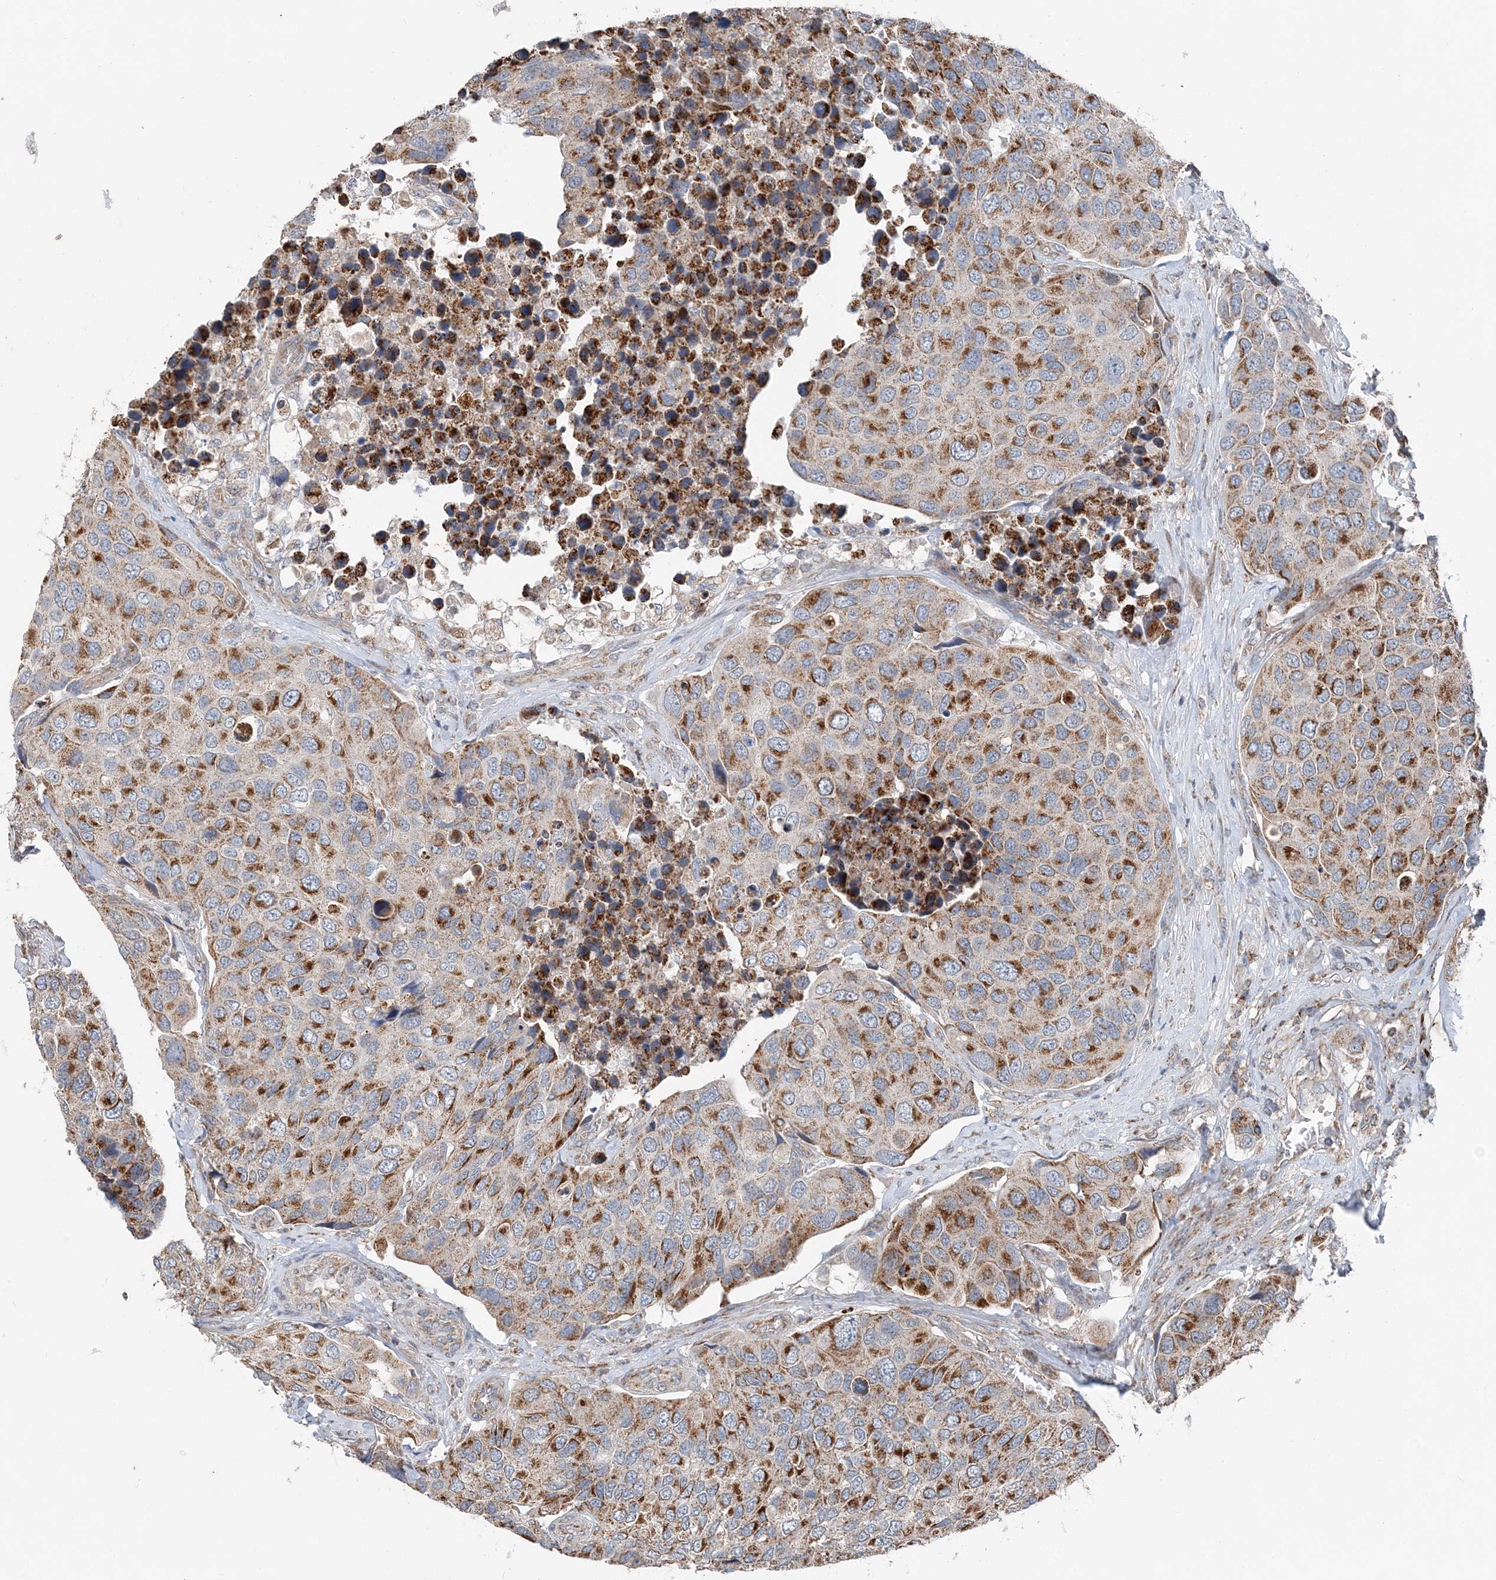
{"staining": {"intensity": "strong", "quantity": ">75%", "location": "cytoplasmic/membranous"}, "tissue": "urothelial cancer", "cell_type": "Tumor cells", "image_type": "cancer", "snomed": [{"axis": "morphology", "description": "Urothelial carcinoma, High grade"}, {"axis": "topography", "description": "Urinary bladder"}], "caption": "The micrograph shows staining of urothelial cancer, revealing strong cytoplasmic/membranous protein positivity (brown color) within tumor cells.", "gene": "SPRY2", "patient": {"sex": "male", "age": 74}}